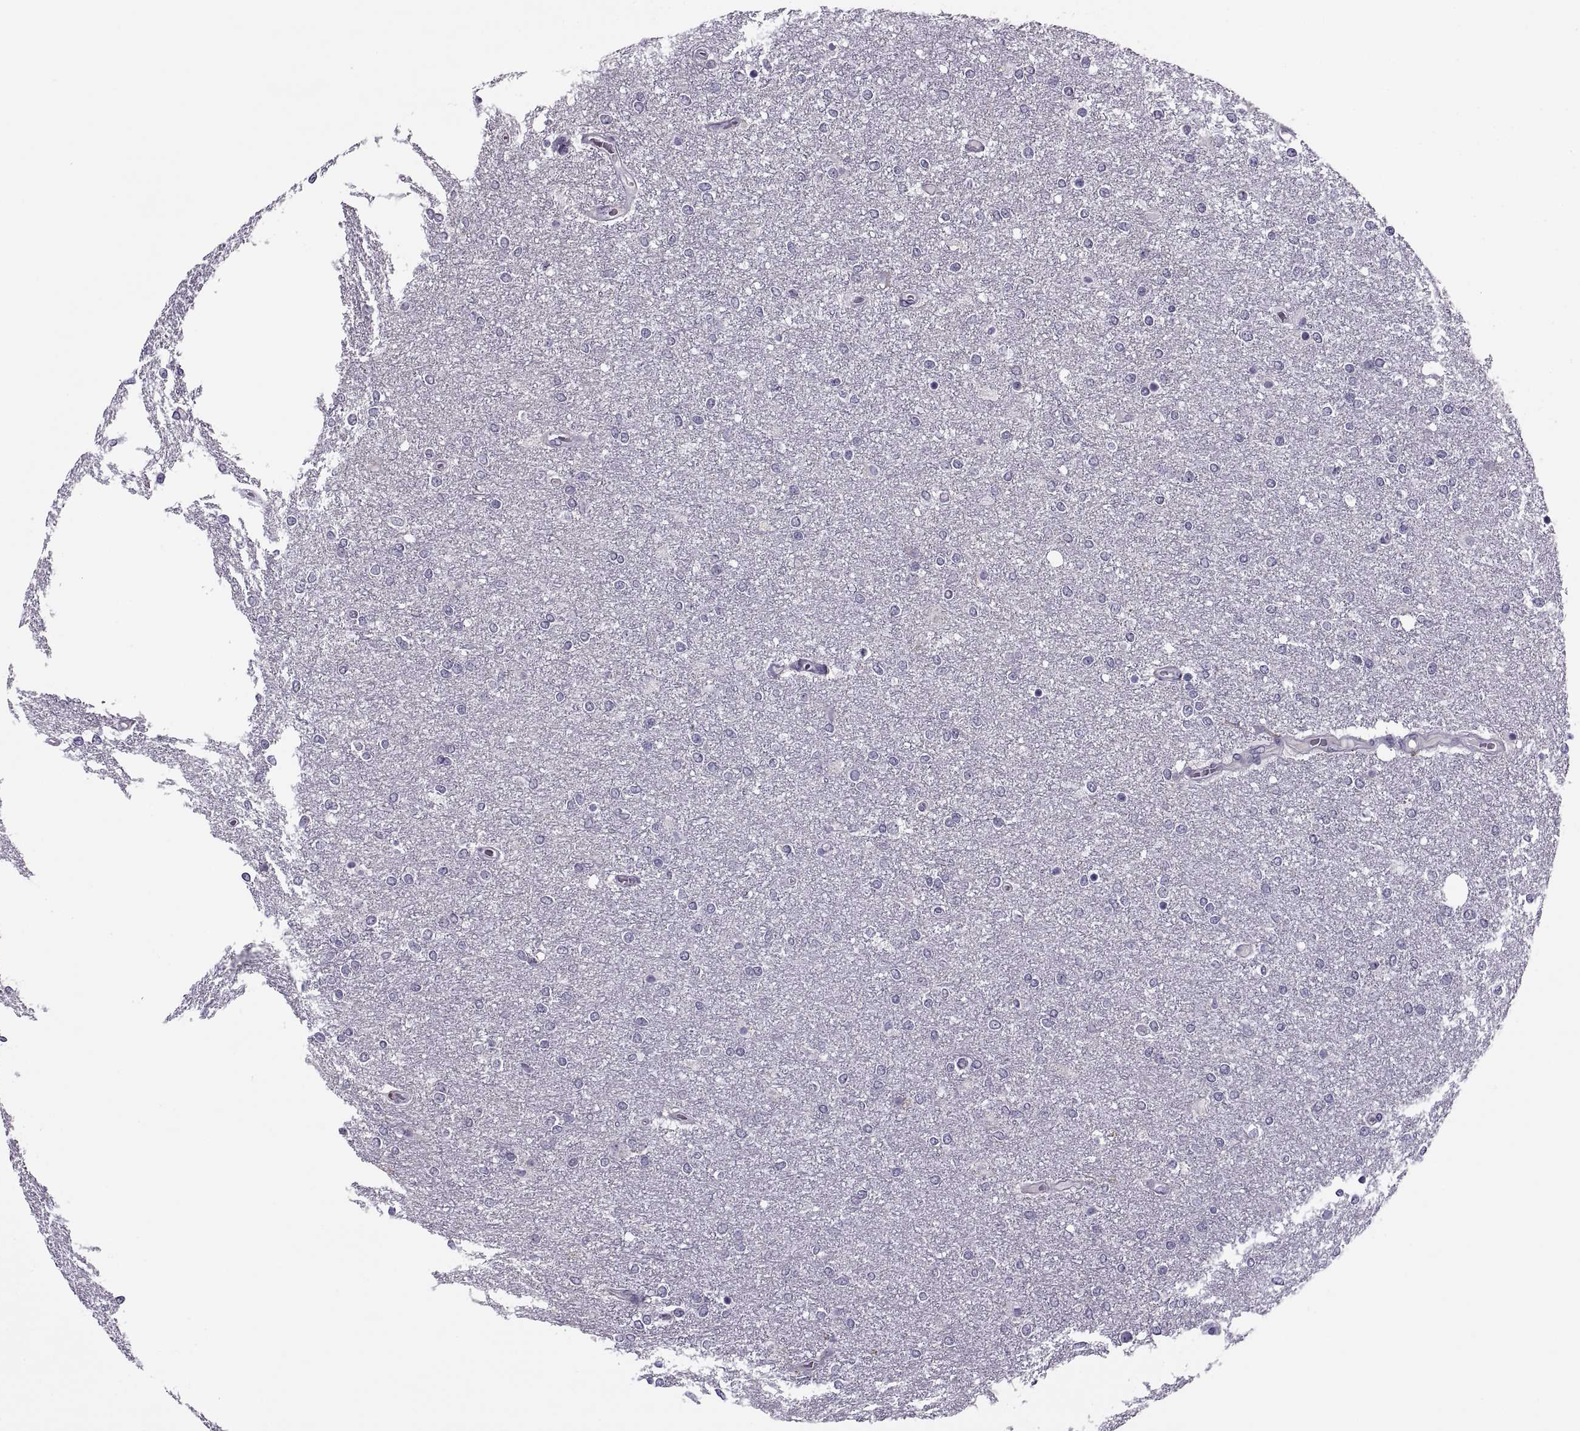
{"staining": {"intensity": "negative", "quantity": "none", "location": "none"}, "tissue": "glioma", "cell_type": "Tumor cells", "image_type": "cancer", "snomed": [{"axis": "morphology", "description": "Glioma, malignant, High grade"}, {"axis": "topography", "description": "Brain"}], "caption": "Tumor cells are negative for brown protein staining in malignant glioma (high-grade).", "gene": "MAGEB1", "patient": {"sex": "female", "age": 61}}